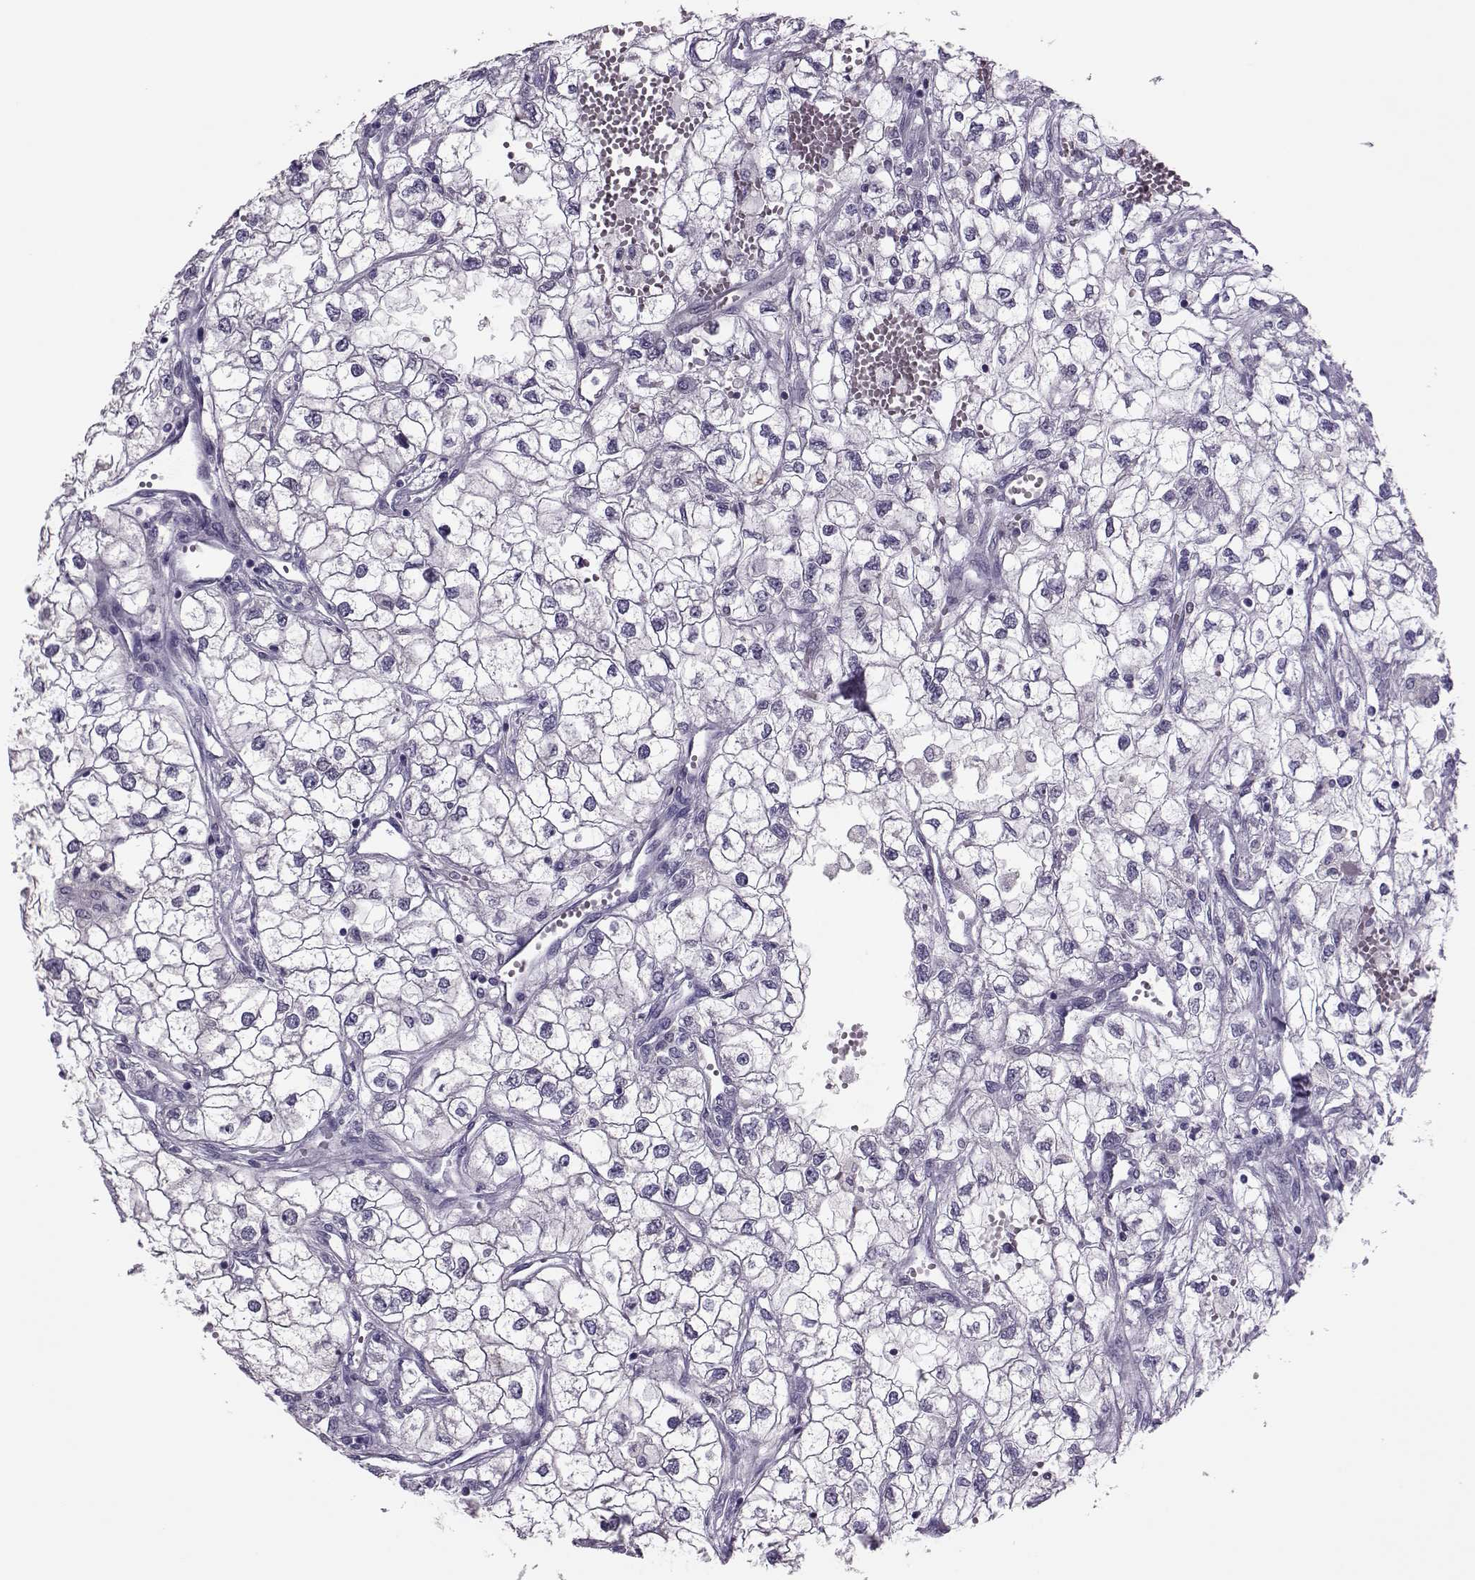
{"staining": {"intensity": "negative", "quantity": "none", "location": "none"}, "tissue": "renal cancer", "cell_type": "Tumor cells", "image_type": "cancer", "snomed": [{"axis": "morphology", "description": "Adenocarcinoma, NOS"}, {"axis": "topography", "description": "Kidney"}], "caption": "There is no significant staining in tumor cells of renal cancer (adenocarcinoma).", "gene": "ASRGL1", "patient": {"sex": "male", "age": 59}}